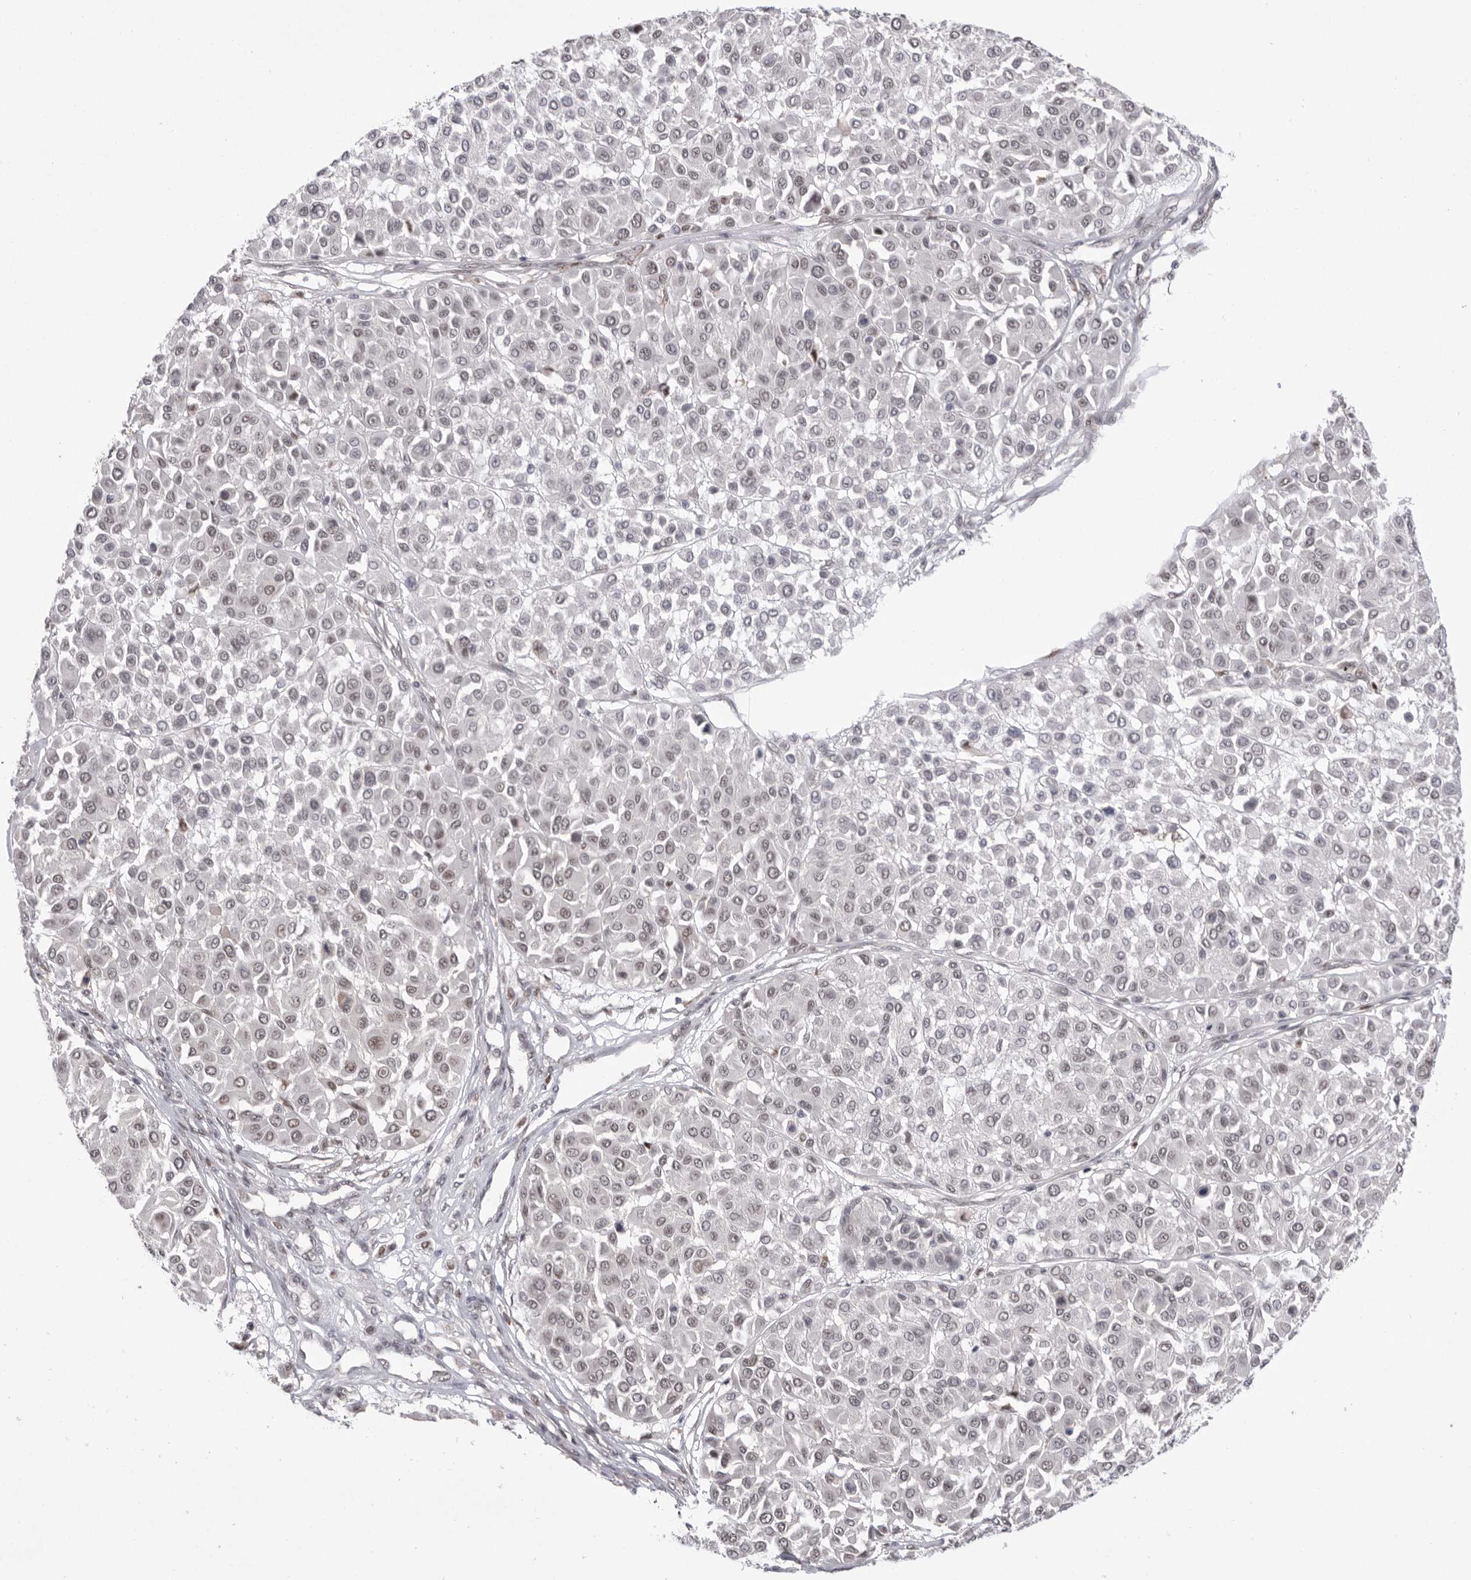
{"staining": {"intensity": "weak", "quantity": "<25%", "location": "nuclear"}, "tissue": "melanoma", "cell_type": "Tumor cells", "image_type": "cancer", "snomed": [{"axis": "morphology", "description": "Malignant melanoma, Metastatic site"}, {"axis": "topography", "description": "Soft tissue"}], "caption": "A high-resolution photomicrograph shows IHC staining of melanoma, which exhibits no significant staining in tumor cells. (DAB immunohistochemistry with hematoxylin counter stain).", "gene": "BCLAF3", "patient": {"sex": "male", "age": 41}}